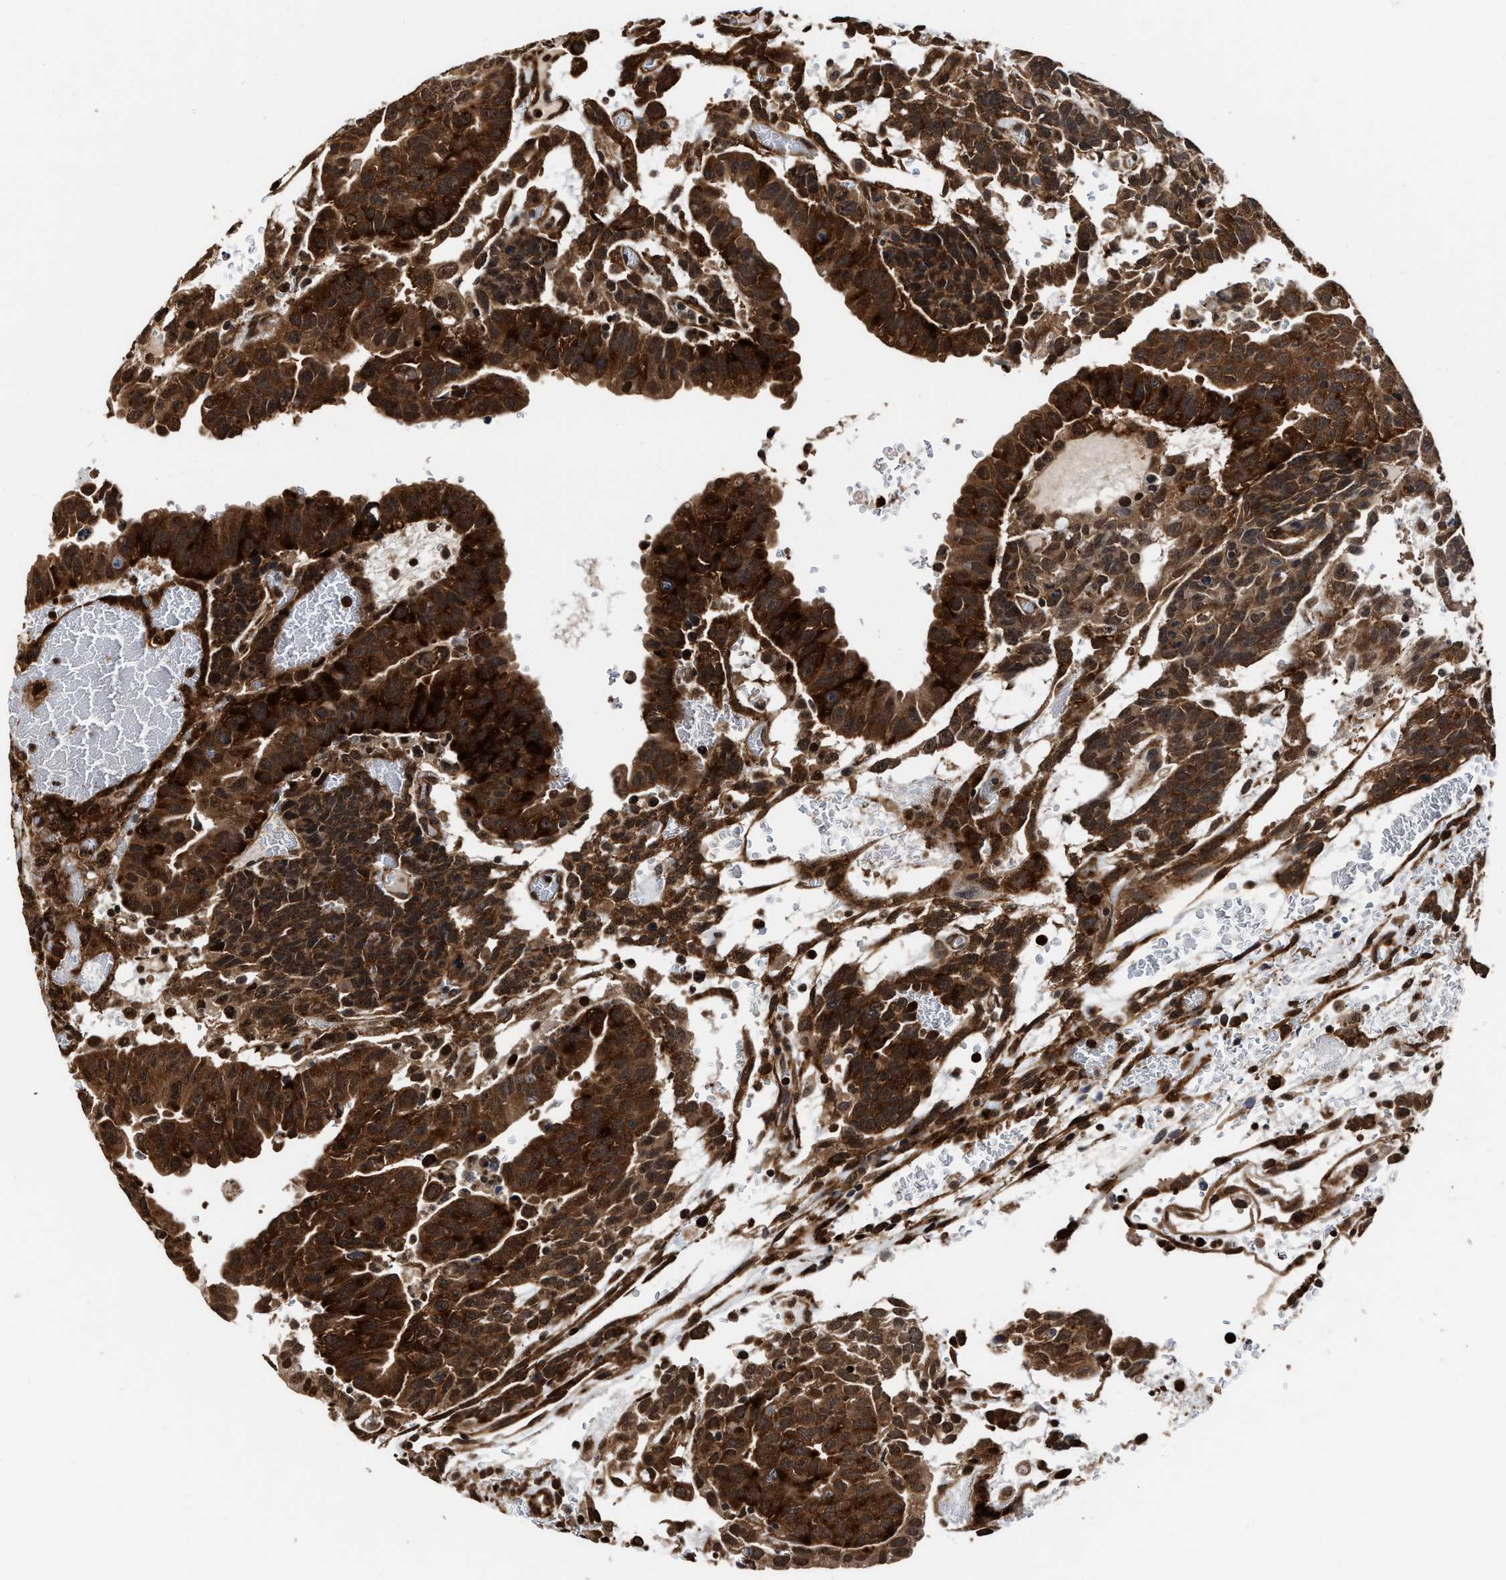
{"staining": {"intensity": "strong", "quantity": ">75%", "location": "cytoplasmic/membranous"}, "tissue": "testis cancer", "cell_type": "Tumor cells", "image_type": "cancer", "snomed": [{"axis": "morphology", "description": "Seminoma, NOS"}, {"axis": "morphology", "description": "Carcinoma, Embryonal, NOS"}, {"axis": "topography", "description": "Testis"}], "caption": "A brown stain highlights strong cytoplasmic/membranous positivity of a protein in human testis cancer (seminoma) tumor cells. The protein is shown in brown color, while the nuclei are stained blue.", "gene": "SEPTIN2", "patient": {"sex": "male", "age": 52}}